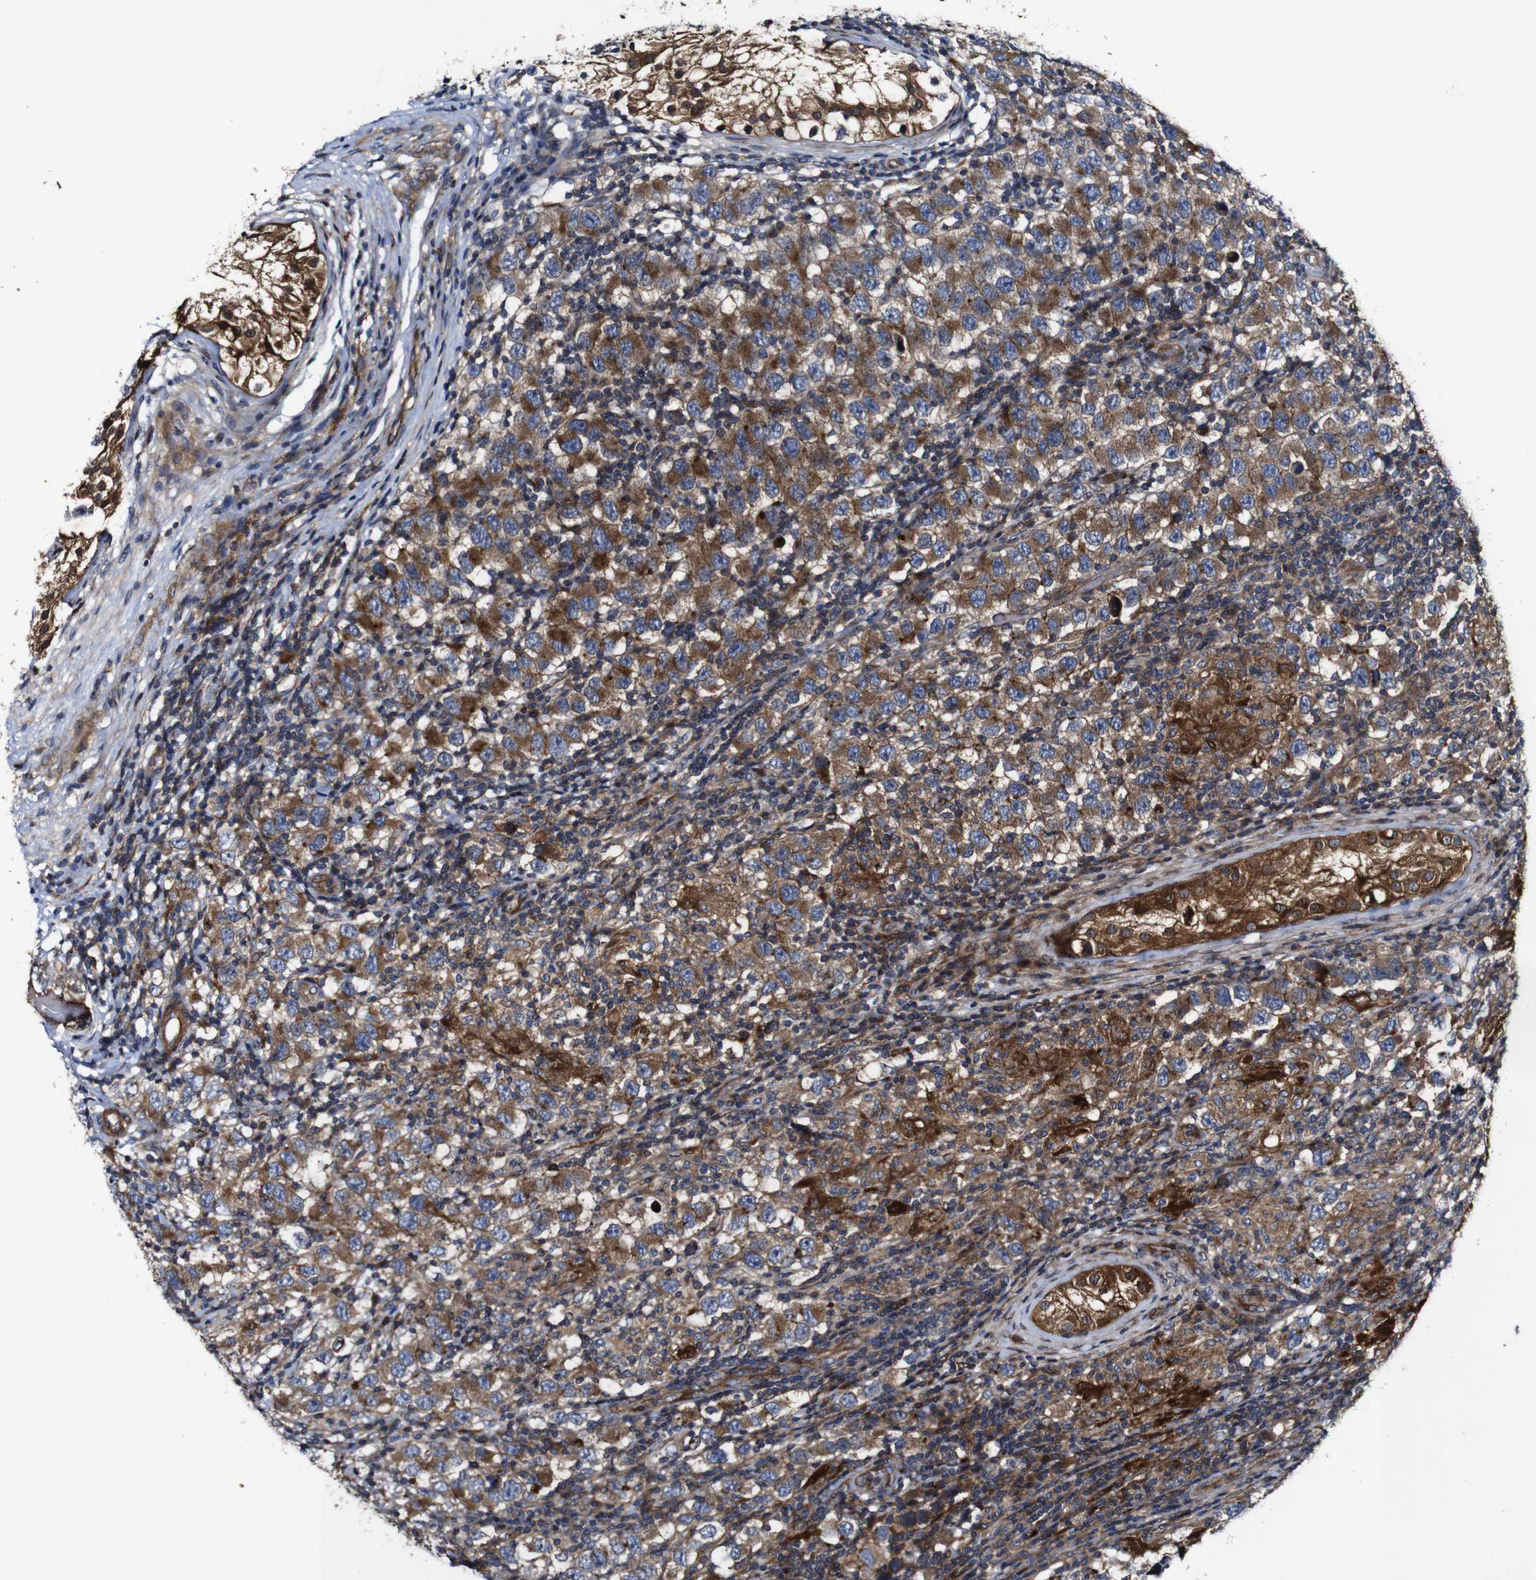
{"staining": {"intensity": "moderate", "quantity": ">75%", "location": "cytoplasmic/membranous"}, "tissue": "testis cancer", "cell_type": "Tumor cells", "image_type": "cancer", "snomed": [{"axis": "morphology", "description": "Carcinoma, Embryonal, NOS"}, {"axis": "topography", "description": "Testis"}], "caption": "Immunohistochemistry (DAB) staining of testis cancer (embryonal carcinoma) displays moderate cytoplasmic/membranous protein expression in about >75% of tumor cells.", "gene": "GSDME", "patient": {"sex": "male", "age": 21}}